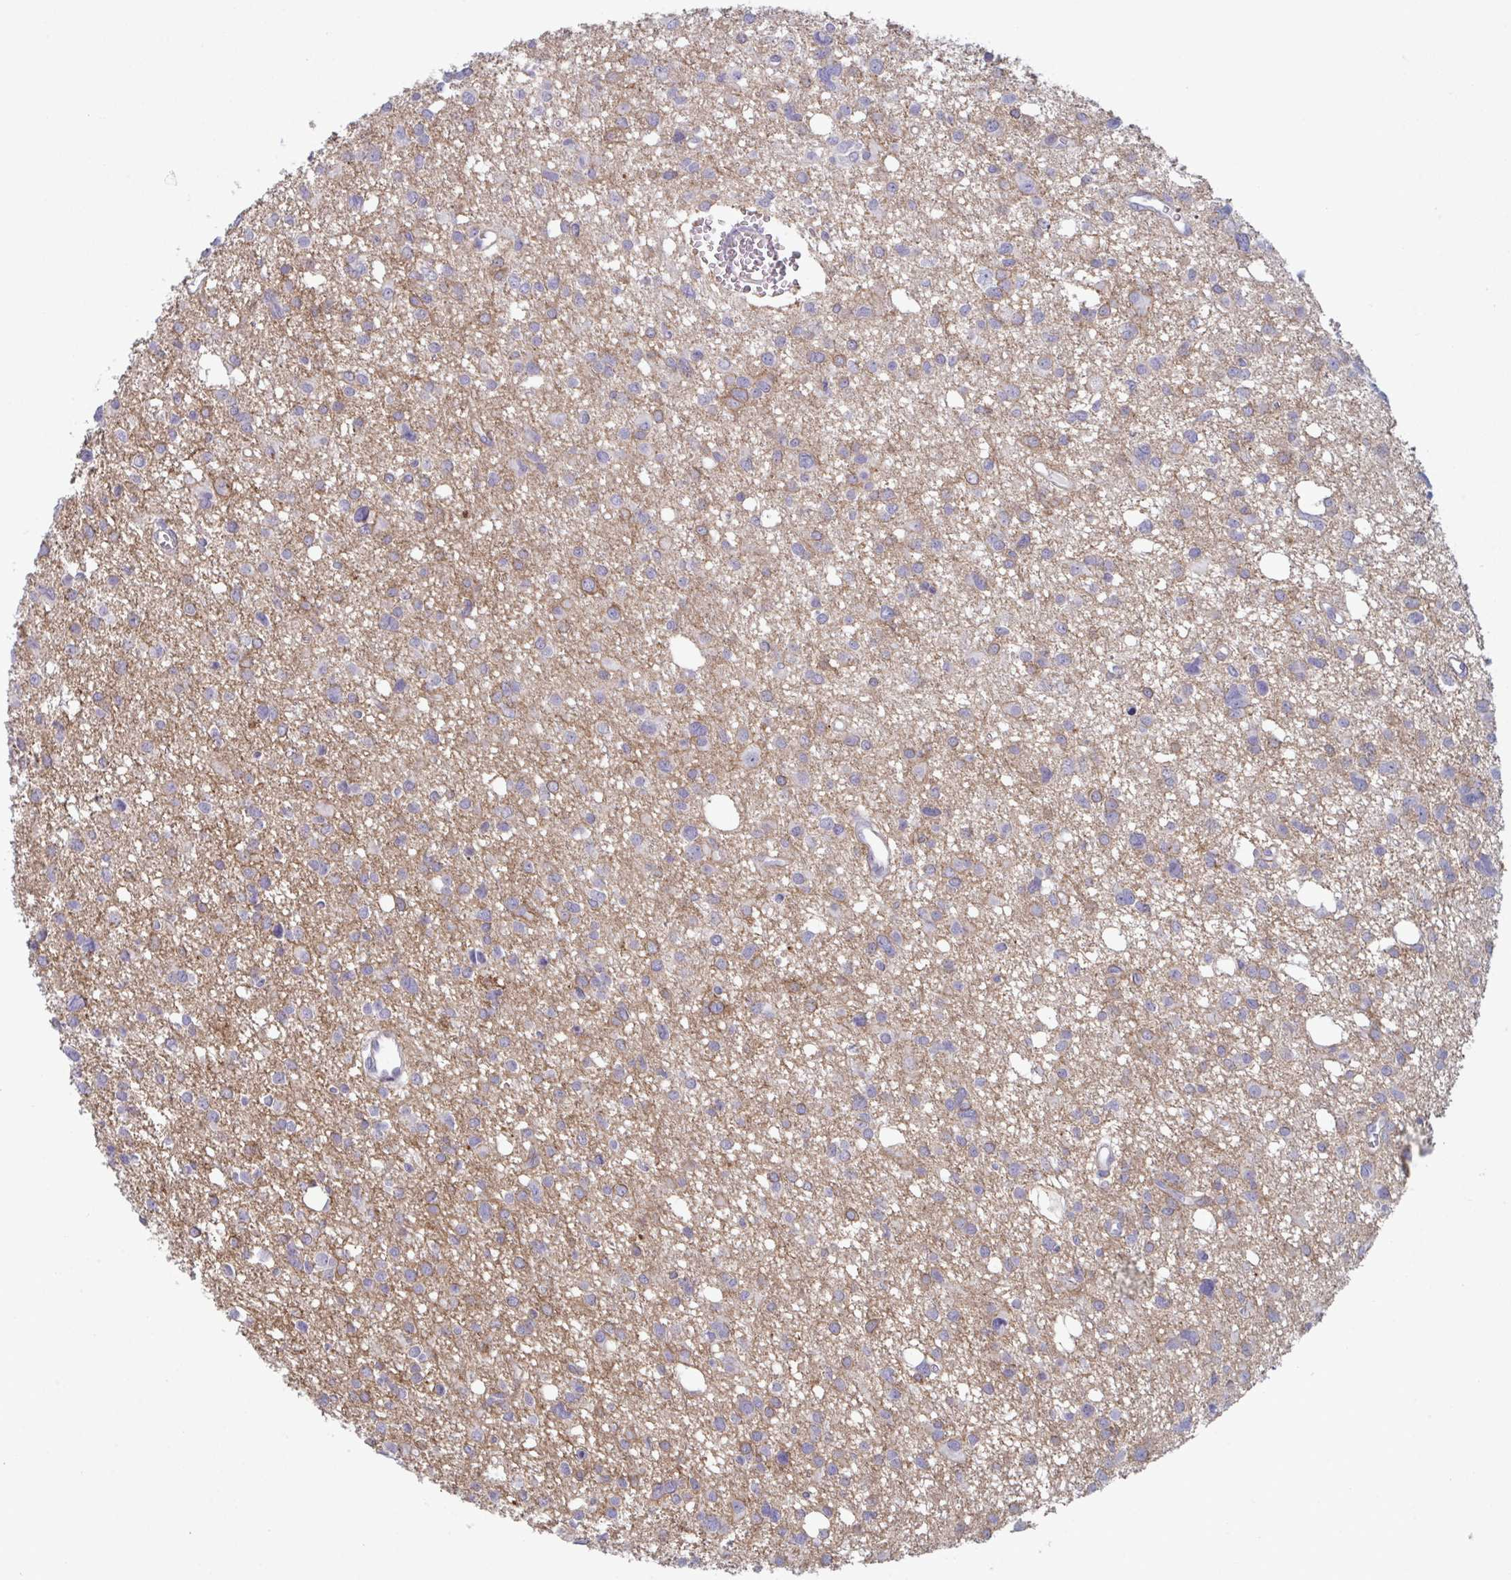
{"staining": {"intensity": "moderate", "quantity": "<25%", "location": "cytoplasmic/membranous"}, "tissue": "glioma", "cell_type": "Tumor cells", "image_type": "cancer", "snomed": [{"axis": "morphology", "description": "Glioma, malignant, High grade"}, {"axis": "topography", "description": "Brain"}], "caption": "A micrograph of human high-grade glioma (malignant) stained for a protein shows moderate cytoplasmic/membranous brown staining in tumor cells.", "gene": "STK26", "patient": {"sex": "male", "age": 23}}